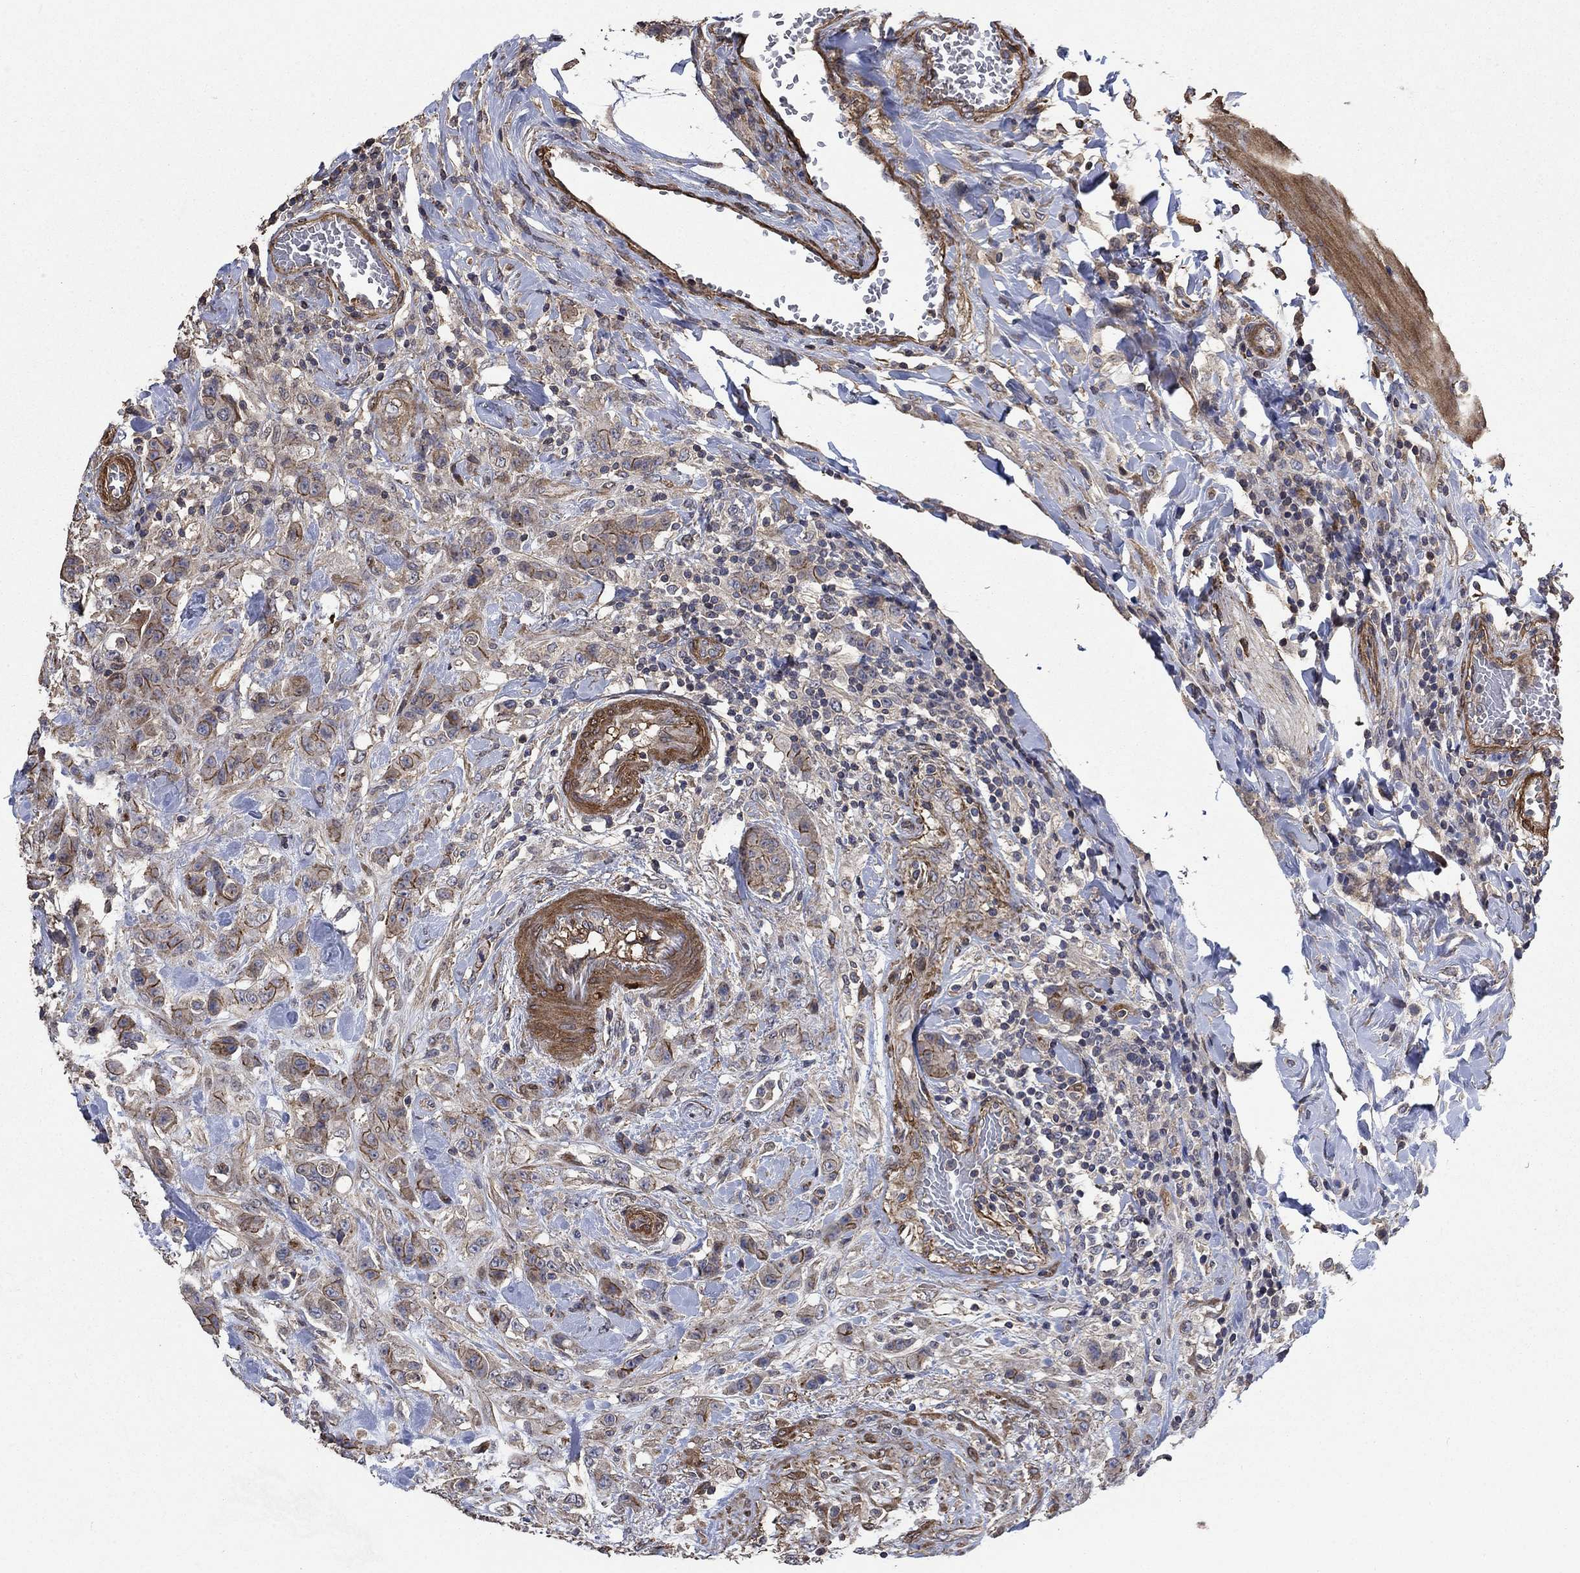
{"staining": {"intensity": "strong", "quantity": "25%-75%", "location": "cytoplasmic/membranous"}, "tissue": "colorectal cancer", "cell_type": "Tumor cells", "image_type": "cancer", "snomed": [{"axis": "morphology", "description": "Adenocarcinoma, NOS"}, {"axis": "topography", "description": "Colon"}], "caption": "This photomicrograph shows colorectal adenocarcinoma stained with immunohistochemistry (IHC) to label a protein in brown. The cytoplasmic/membranous of tumor cells show strong positivity for the protein. Nuclei are counter-stained blue.", "gene": "PDE3A", "patient": {"sex": "female", "age": 48}}